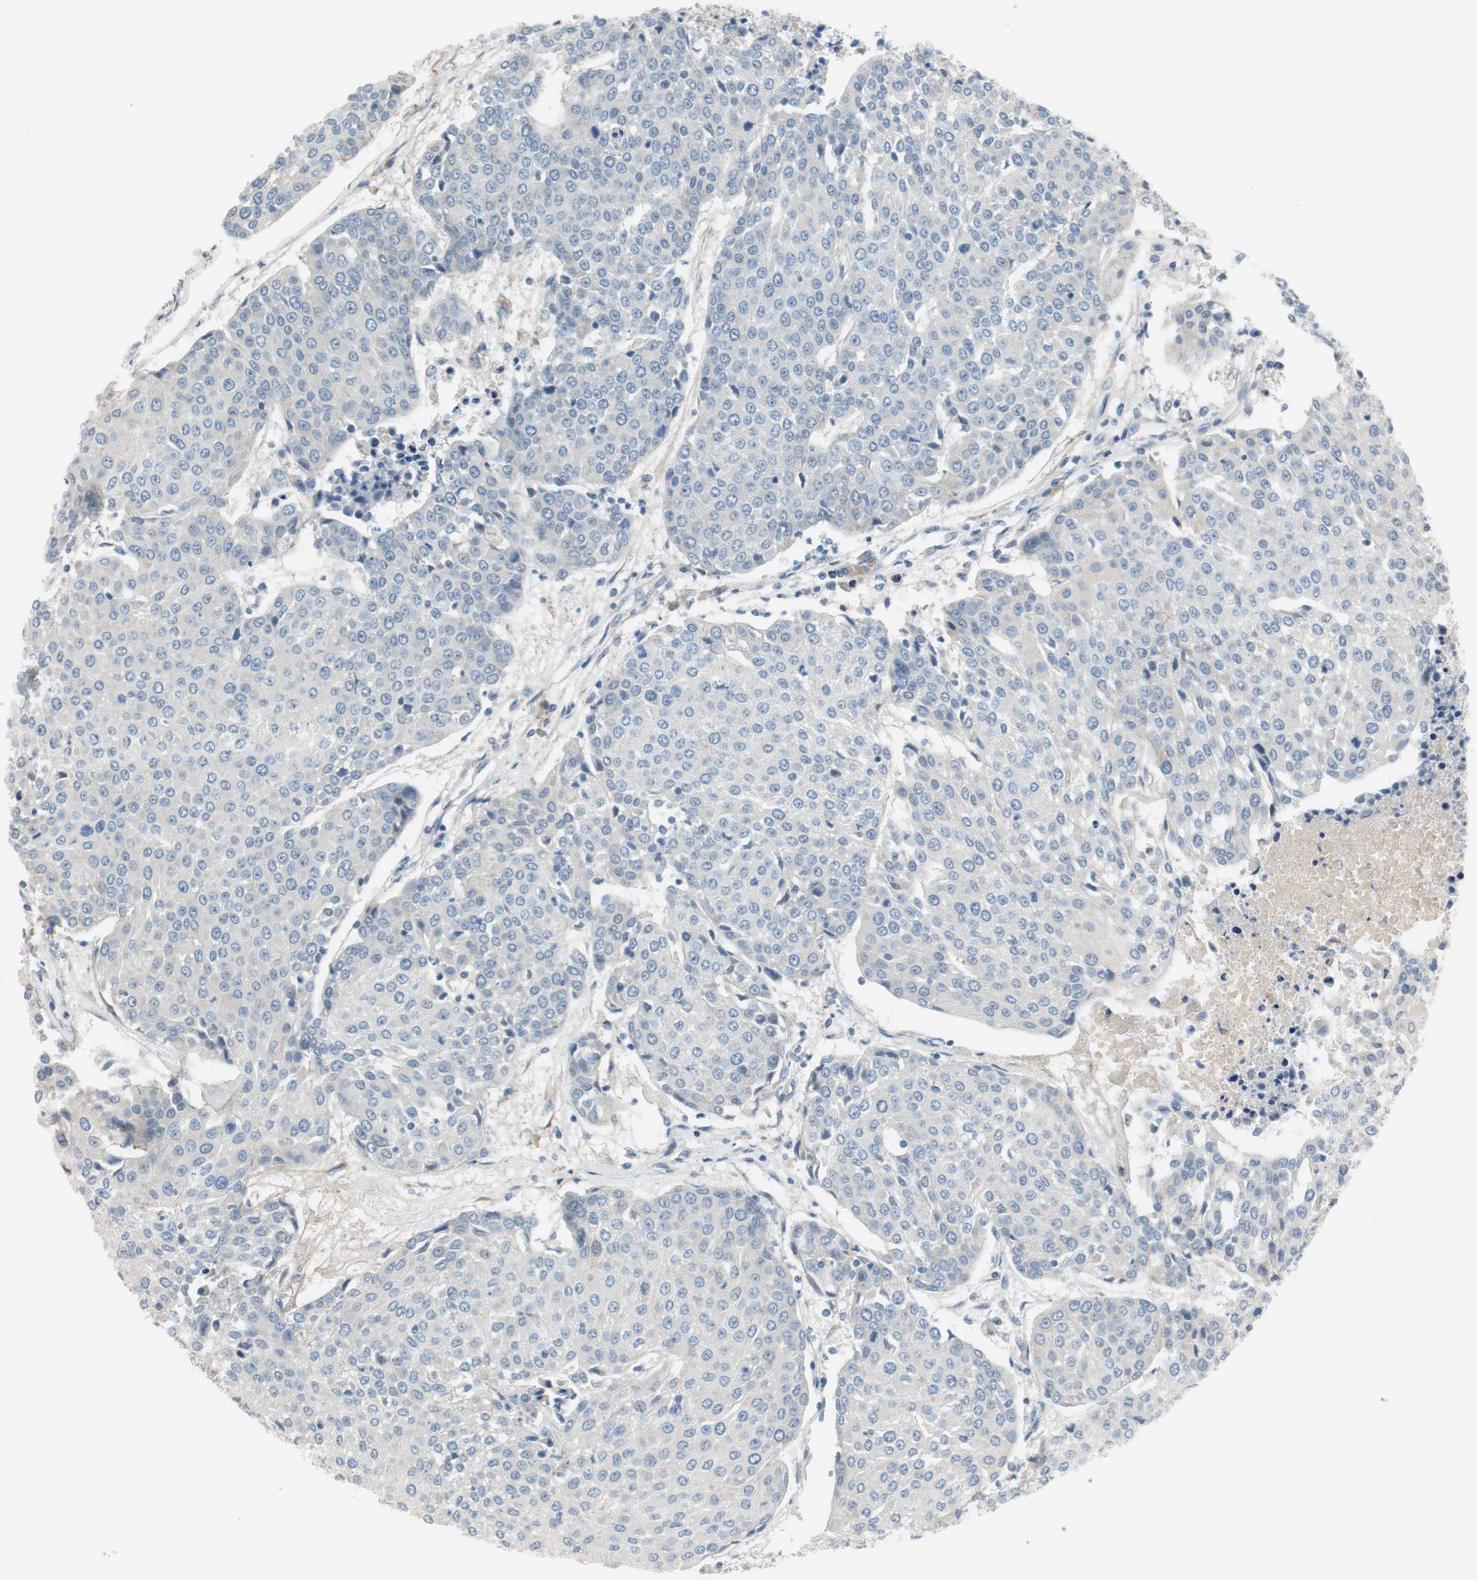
{"staining": {"intensity": "negative", "quantity": "none", "location": "none"}, "tissue": "urothelial cancer", "cell_type": "Tumor cells", "image_type": "cancer", "snomed": [{"axis": "morphology", "description": "Urothelial carcinoma, High grade"}, {"axis": "topography", "description": "Urinary bladder"}], "caption": "Immunohistochemistry (IHC) image of neoplastic tissue: human high-grade urothelial carcinoma stained with DAB (3,3'-diaminobenzidine) reveals no significant protein expression in tumor cells.", "gene": "COL12A1", "patient": {"sex": "female", "age": 85}}